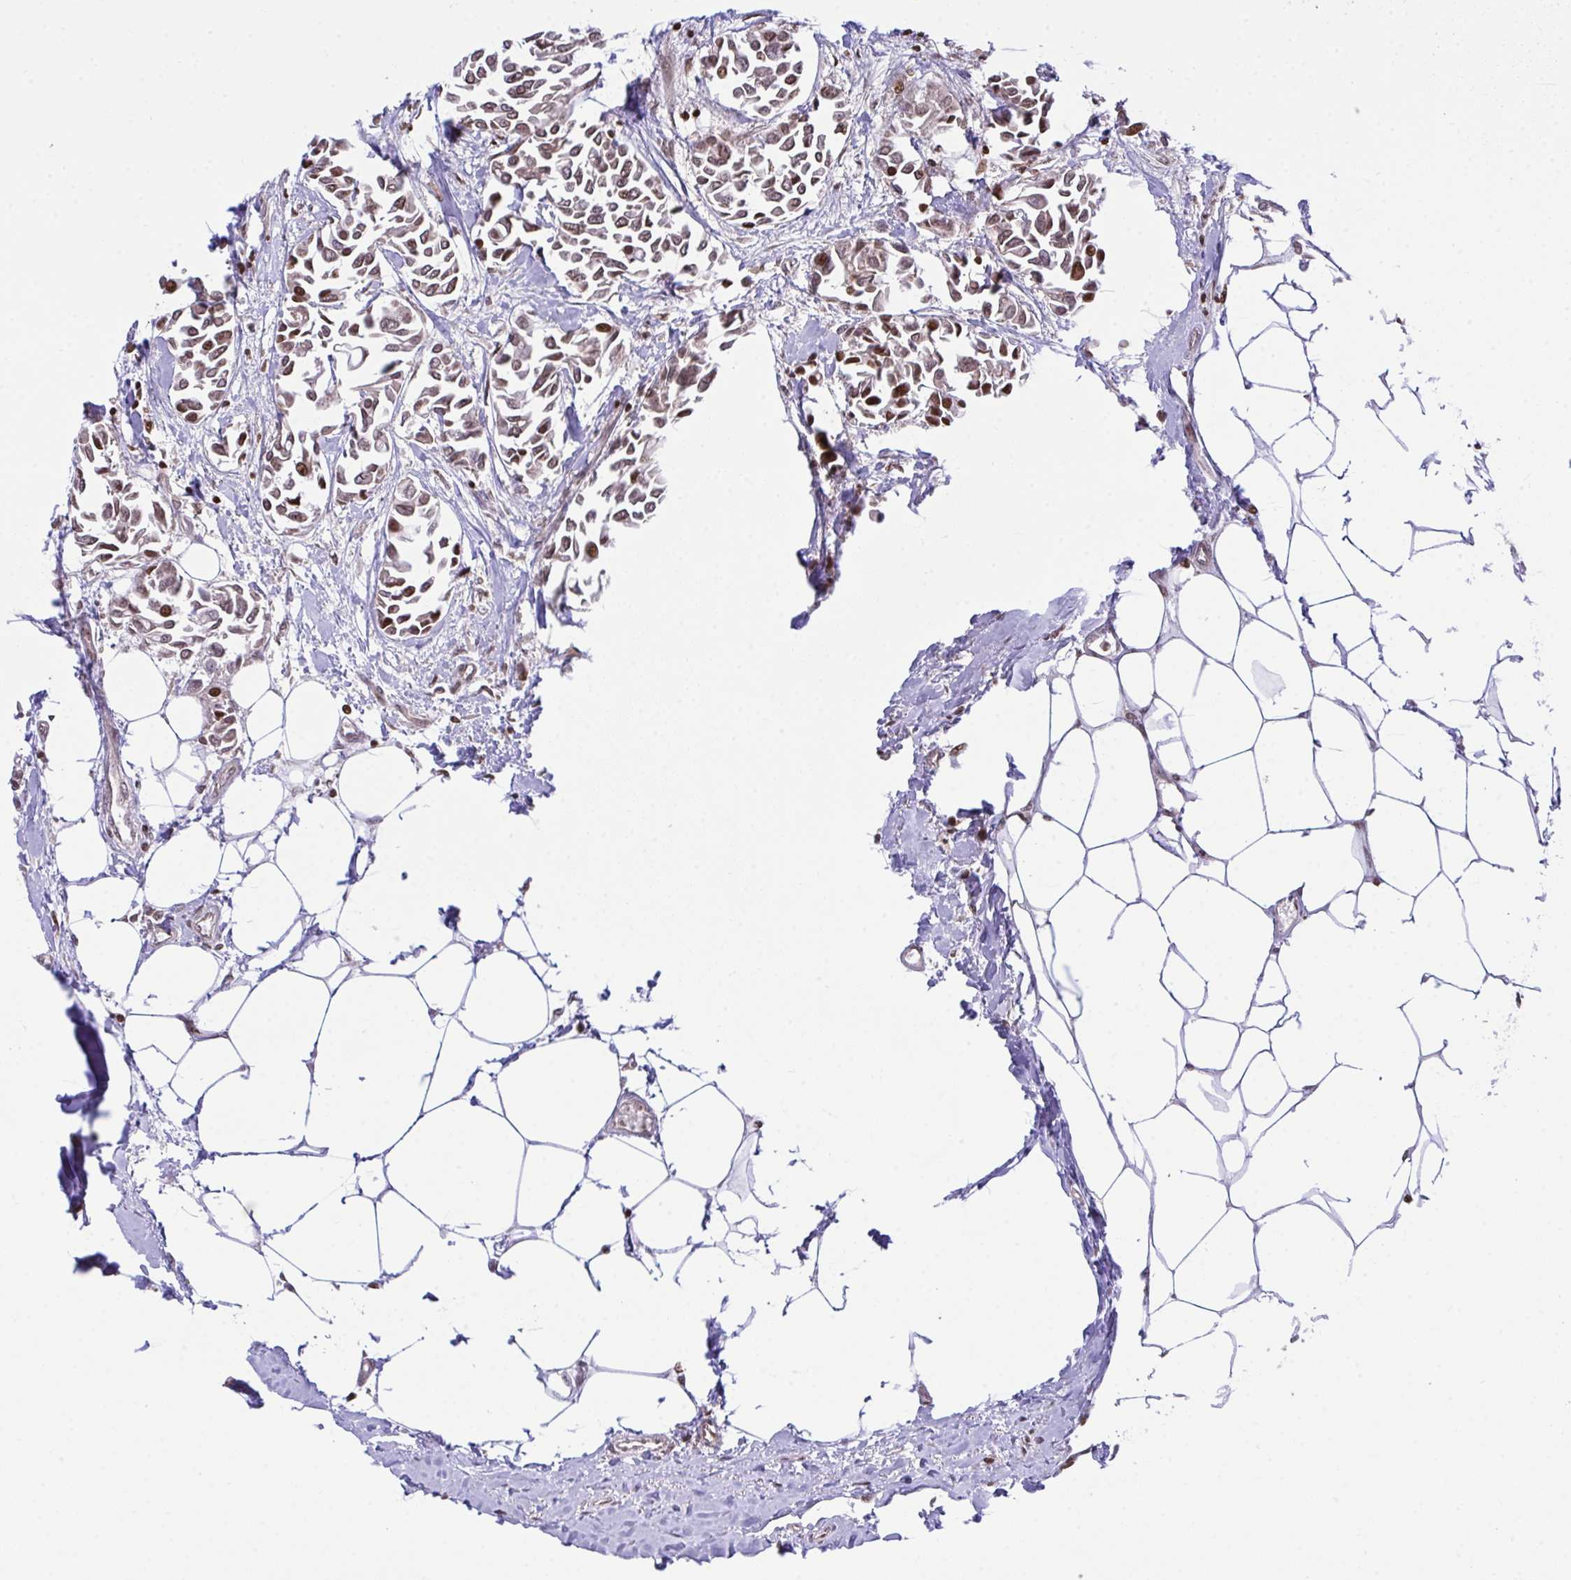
{"staining": {"intensity": "moderate", "quantity": ">75%", "location": "nuclear"}, "tissue": "breast cancer", "cell_type": "Tumor cells", "image_type": "cancer", "snomed": [{"axis": "morphology", "description": "Duct carcinoma"}, {"axis": "topography", "description": "Breast"}], "caption": "Breast infiltrating ductal carcinoma was stained to show a protein in brown. There is medium levels of moderate nuclear positivity in approximately >75% of tumor cells.", "gene": "RAPGEF5", "patient": {"sex": "female", "age": 54}}